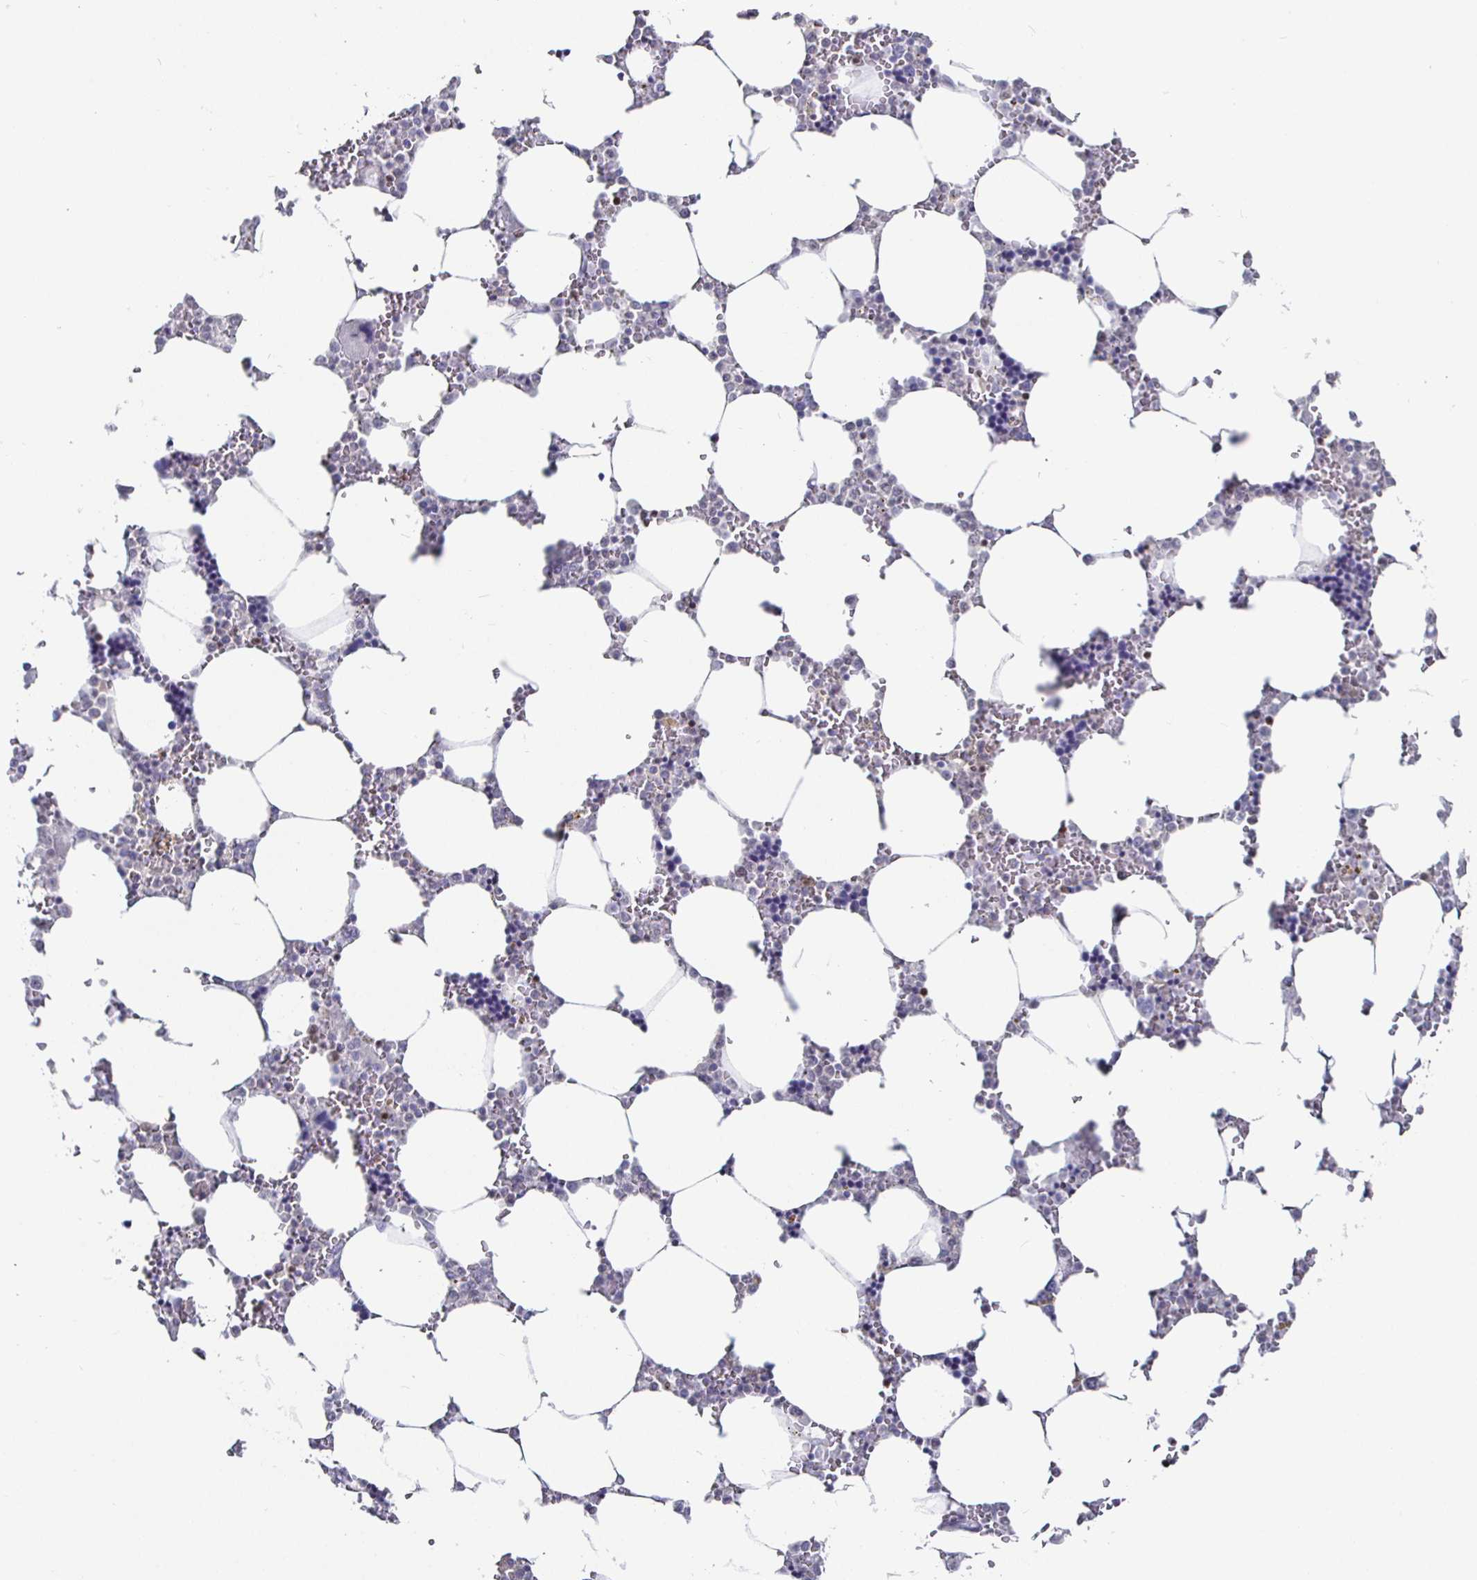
{"staining": {"intensity": "moderate", "quantity": "<25%", "location": "nuclear"}, "tissue": "bone marrow", "cell_type": "Hematopoietic cells", "image_type": "normal", "snomed": [{"axis": "morphology", "description": "Normal tissue, NOS"}, {"axis": "topography", "description": "Bone marrow"}], "caption": "Bone marrow stained with immunohistochemistry (IHC) exhibits moderate nuclear expression in about <25% of hematopoietic cells. (Stains: DAB in brown, nuclei in blue, Microscopy: brightfield microscopy at high magnification).", "gene": "RUNX2", "patient": {"sex": "male", "age": 64}}